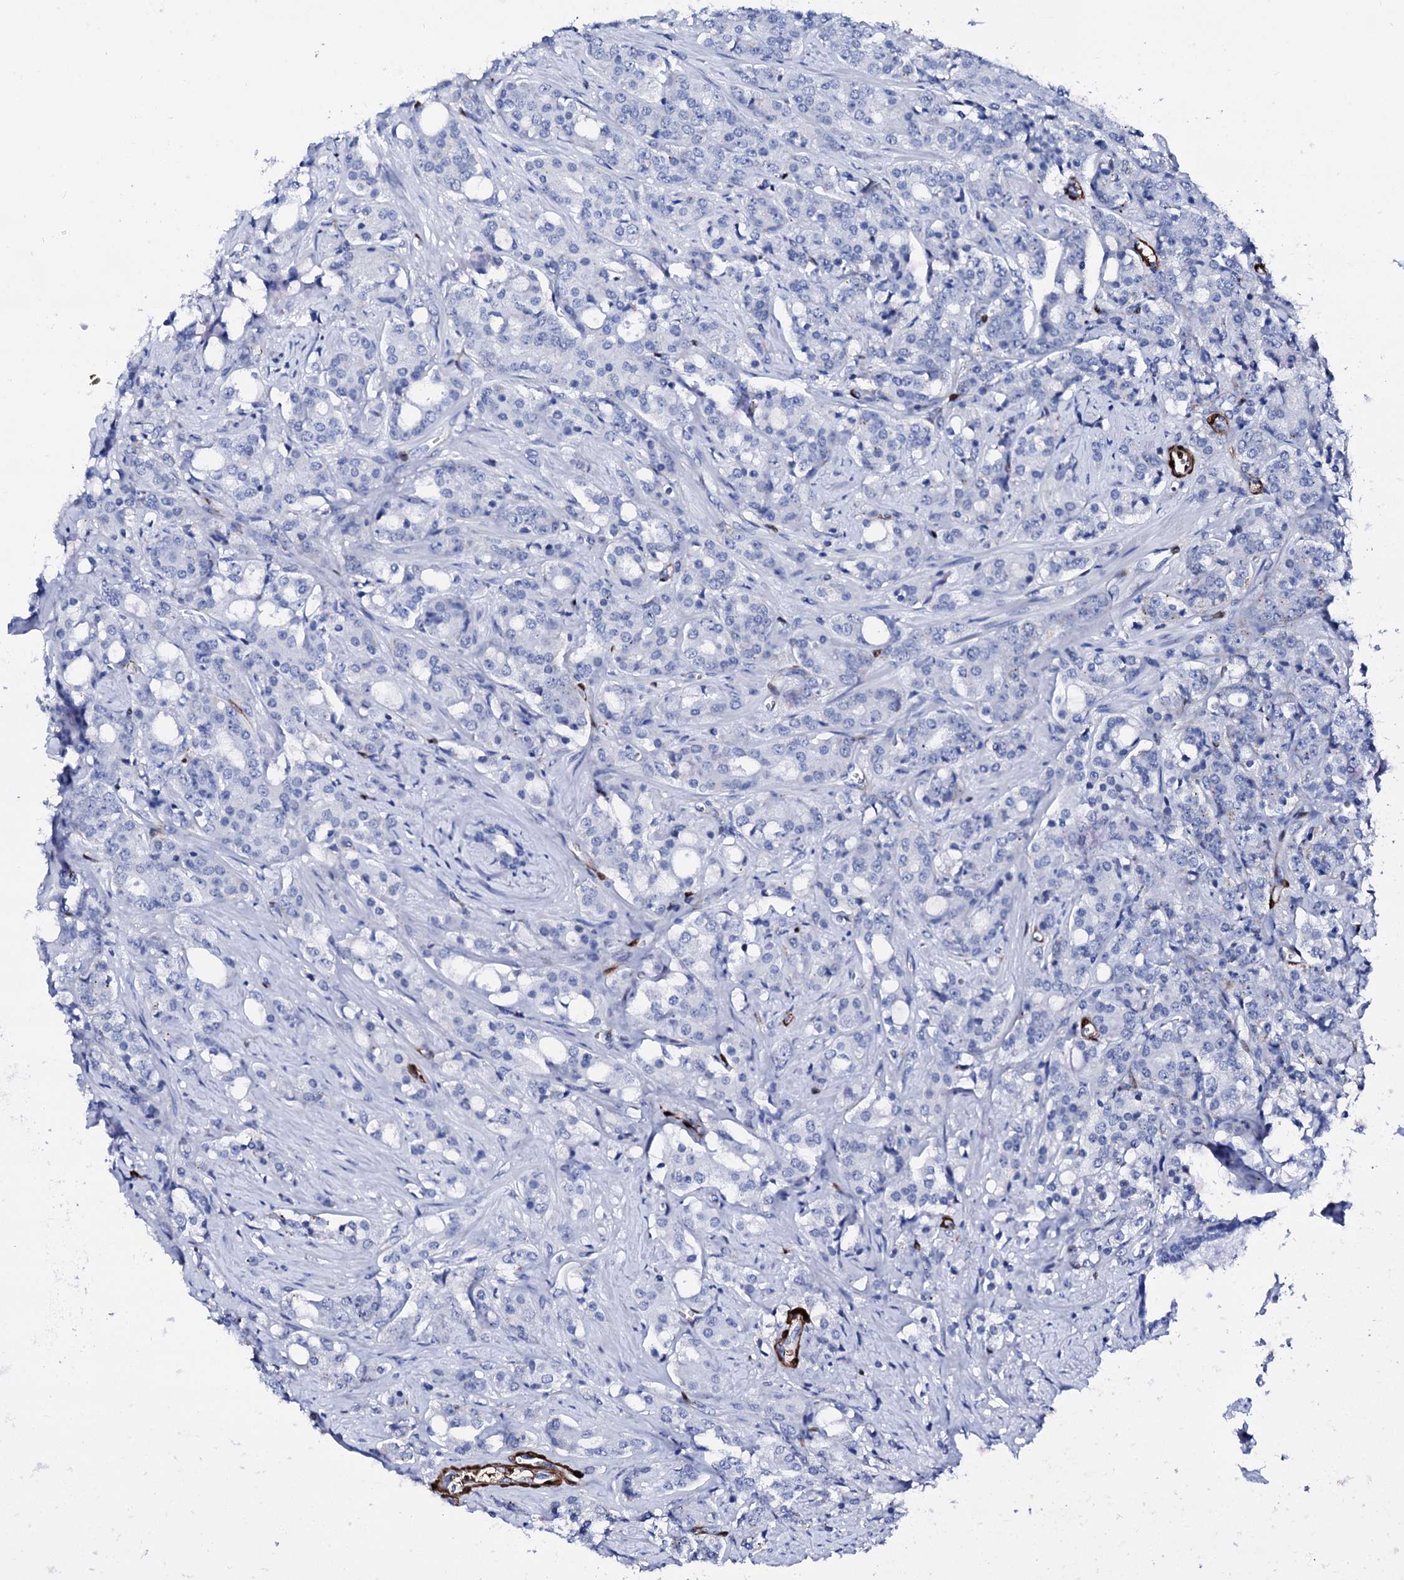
{"staining": {"intensity": "negative", "quantity": "none", "location": "none"}, "tissue": "prostate cancer", "cell_type": "Tumor cells", "image_type": "cancer", "snomed": [{"axis": "morphology", "description": "Adenocarcinoma, High grade"}, {"axis": "topography", "description": "Prostate"}], "caption": "There is no significant staining in tumor cells of prostate cancer.", "gene": "NRIP2", "patient": {"sex": "male", "age": 62}}